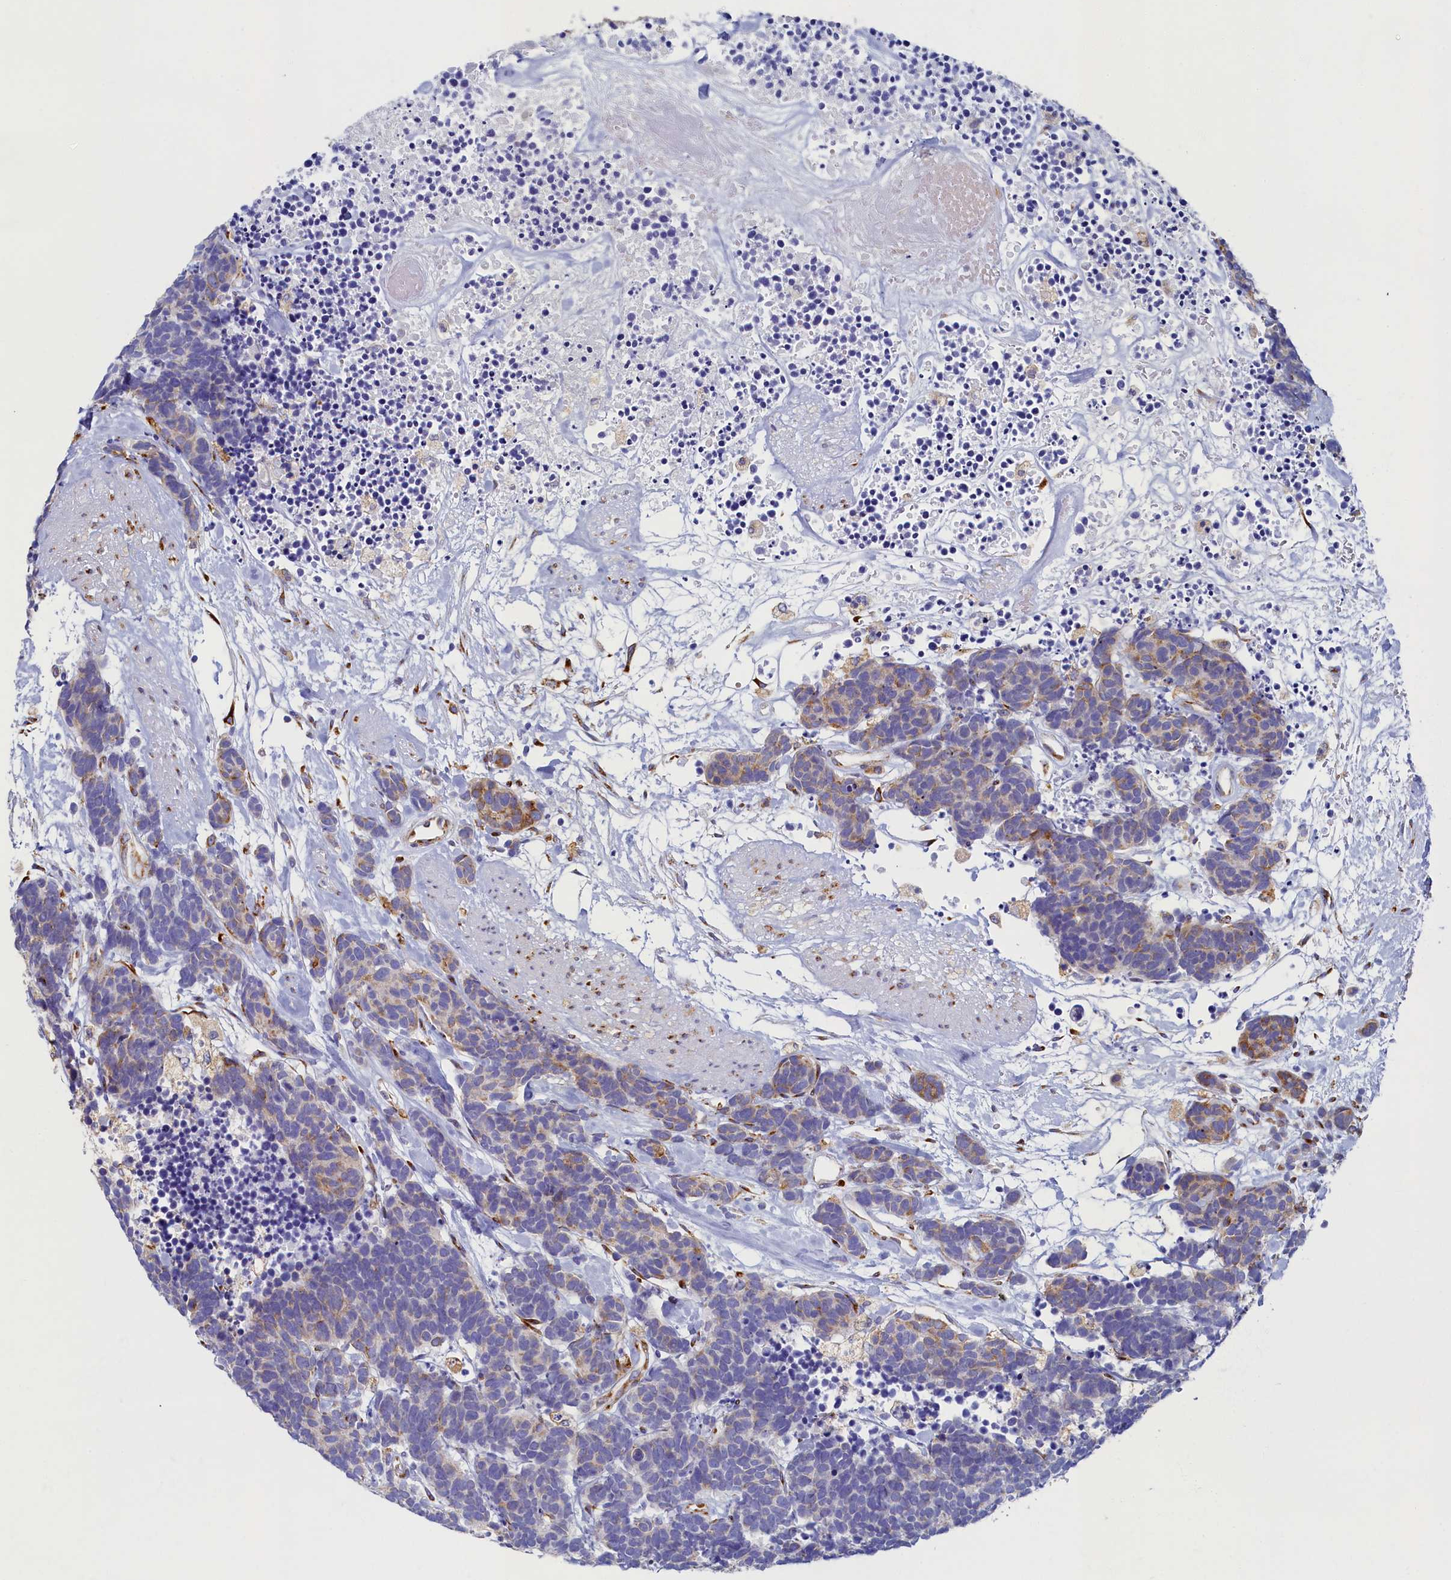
{"staining": {"intensity": "moderate", "quantity": "<25%", "location": "cytoplasmic/membranous"}, "tissue": "carcinoid", "cell_type": "Tumor cells", "image_type": "cancer", "snomed": [{"axis": "morphology", "description": "Carcinoma, NOS"}, {"axis": "morphology", "description": "Carcinoid, malignant, NOS"}, {"axis": "topography", "description": "Urinary bladder"}], "caption": "An immunohistochemistry image of tumor tissue is shown. Protein staining in brown highlights moderate cytoplasmic/membranous positivity in carcinoid (malignant) within tumor cells. The staining was performed using DAB to visualize the protein expression in brown, while the nuclei were stained in blue with hematoxylin (Magnification: 20x).", "gene": "TMEM18", "patient": {"sex": "male", "age": 57}}